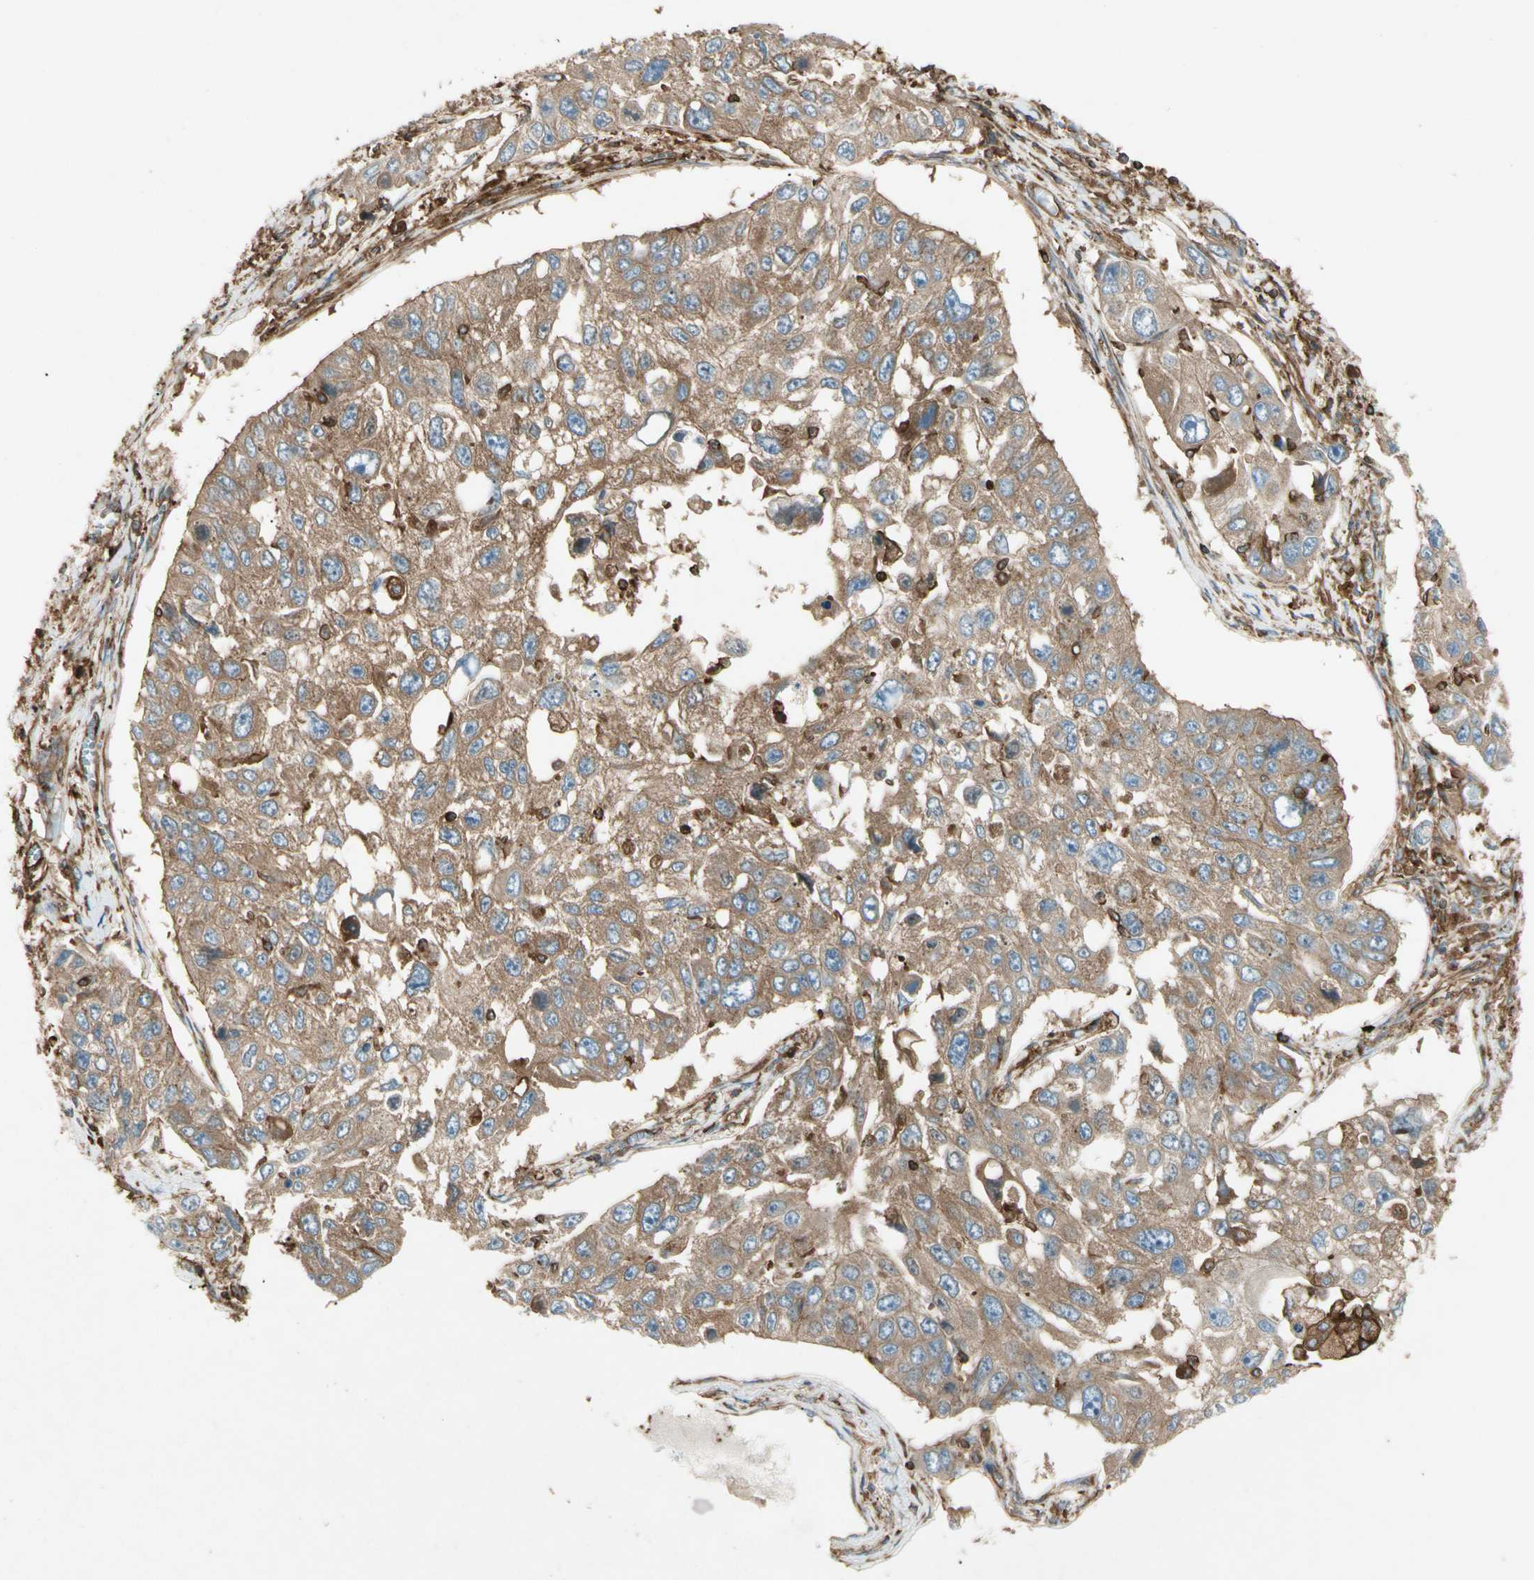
{"staining": {"intensity": "moderate", "quantity": ">75%", "location": "cytoplasmic/membranous"}, "tissue": "lung cancer", "cell_type": "Tumor cells", "image_type": "cancer", "snomed": [{"axis": "morphology", "description": "Squamous cell carcinoma, NOS"}, {"axis": "topography", "description": "Lung"}], "caption": "High-magnification brightfield microscopy of lung cancer (squamous cell carcinoma) stained with DAB (brown) and counterstained with hematoxylin (blue). tumor cells exhibit moderate cytoplasmic/membranous positivity is seen in approximately>75% of cells. Ihc stains the protein of interest in brown and the nuclei are stained blue.", "gene": "ARPC2", "patient": {"sex": "male", "age": 71}}